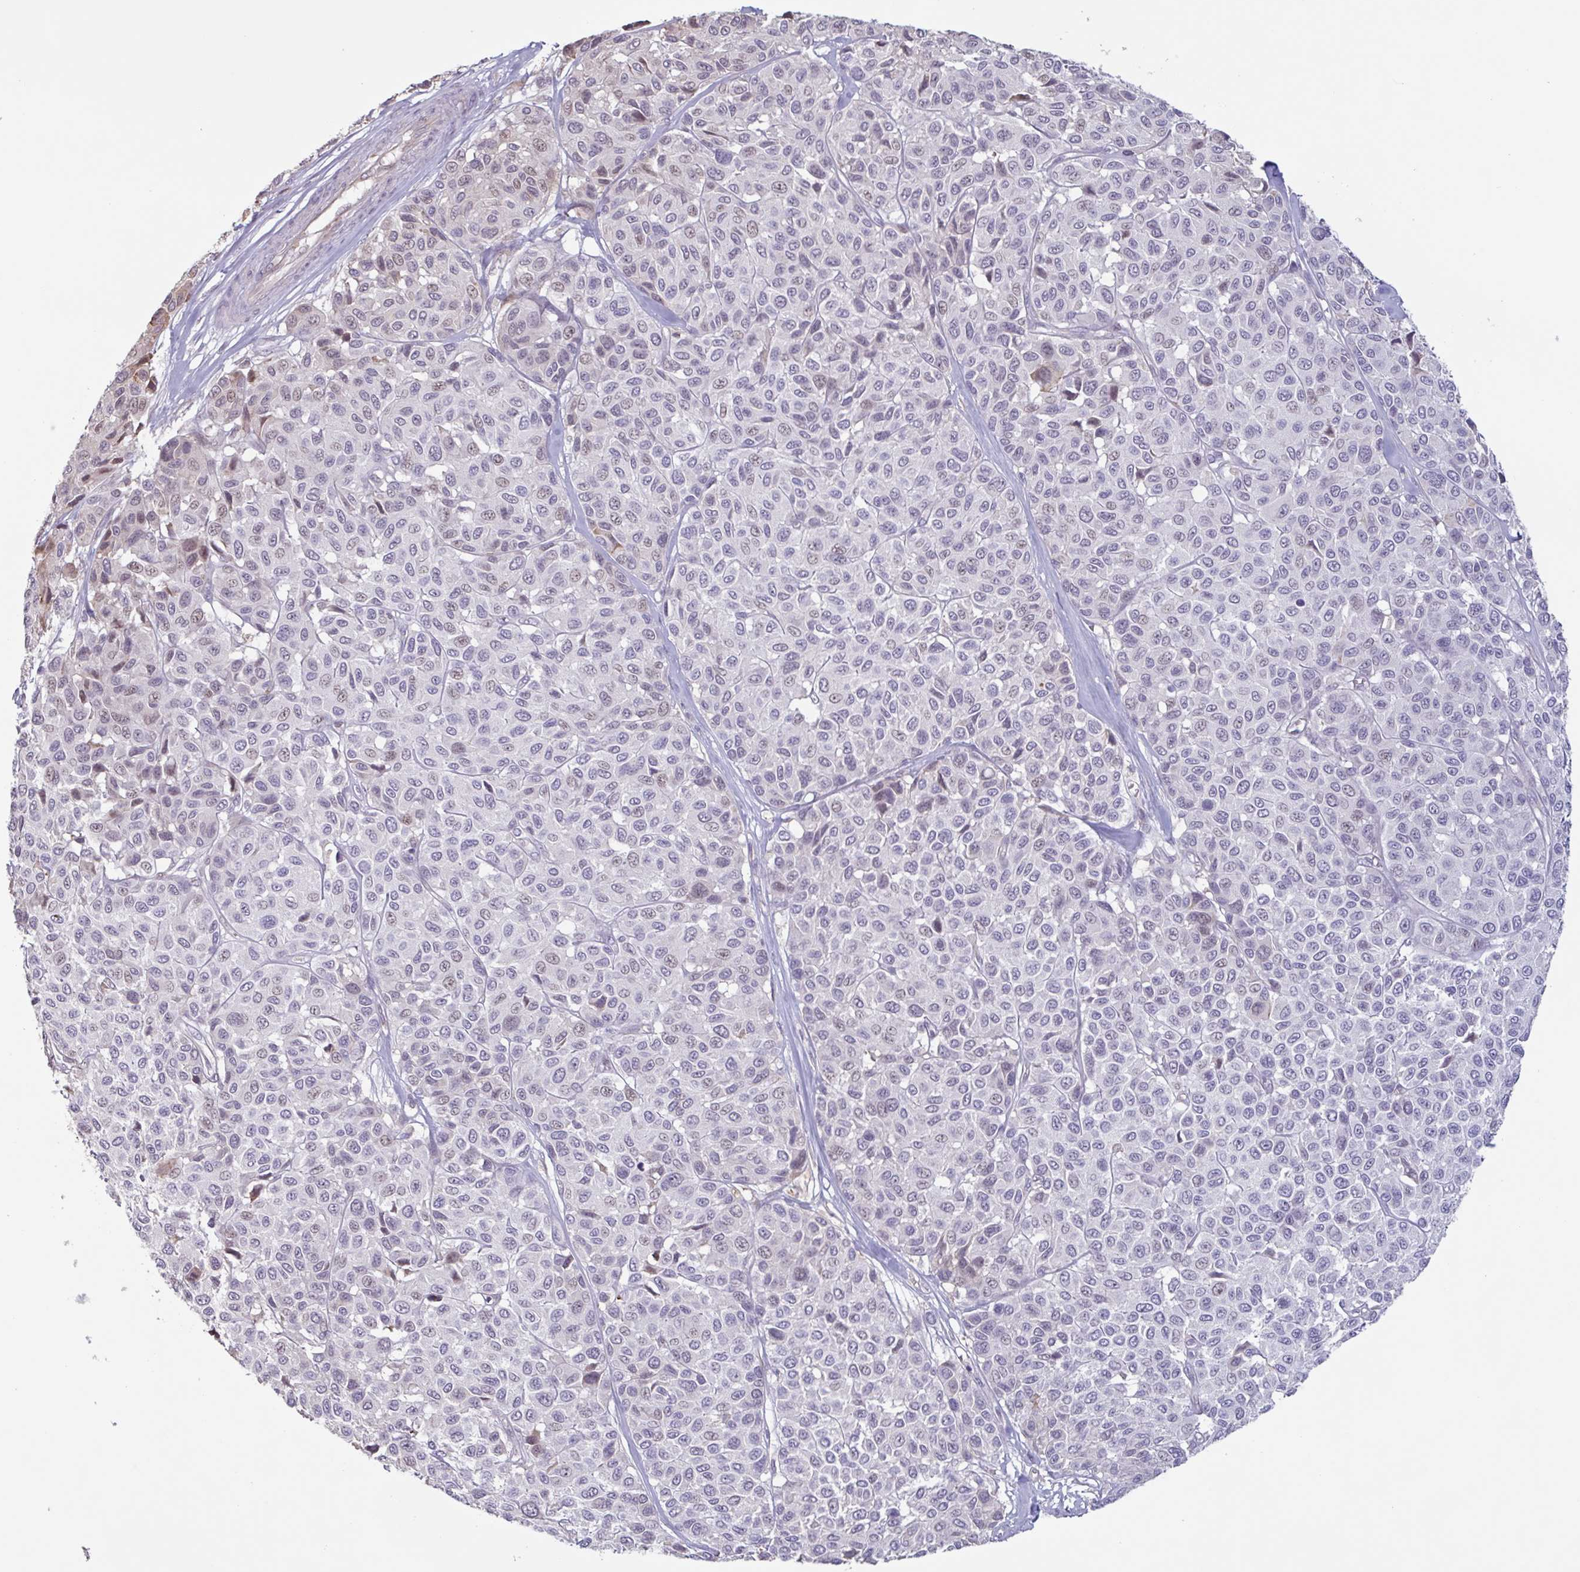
{"staining": {"intensity": "weak", "quantity": "25%-75%", "location": "cytoplasmic/membranous"}, "tissue": "melanoma", "cell_type": "Tumor cells", "image_type": "cancer", "snomed": [{"axis": "morphology", "description": "Malignant melanoma, NOS"}, {"axis": "topography", "description": "Skin"}], "caption": "A brown stain highlights weak cytoplasmic/membranous expression of a protein in malignant melanoma tumor cells.", "gene": "TAF1D", "patient": {"sex": "female", "age": 66}}